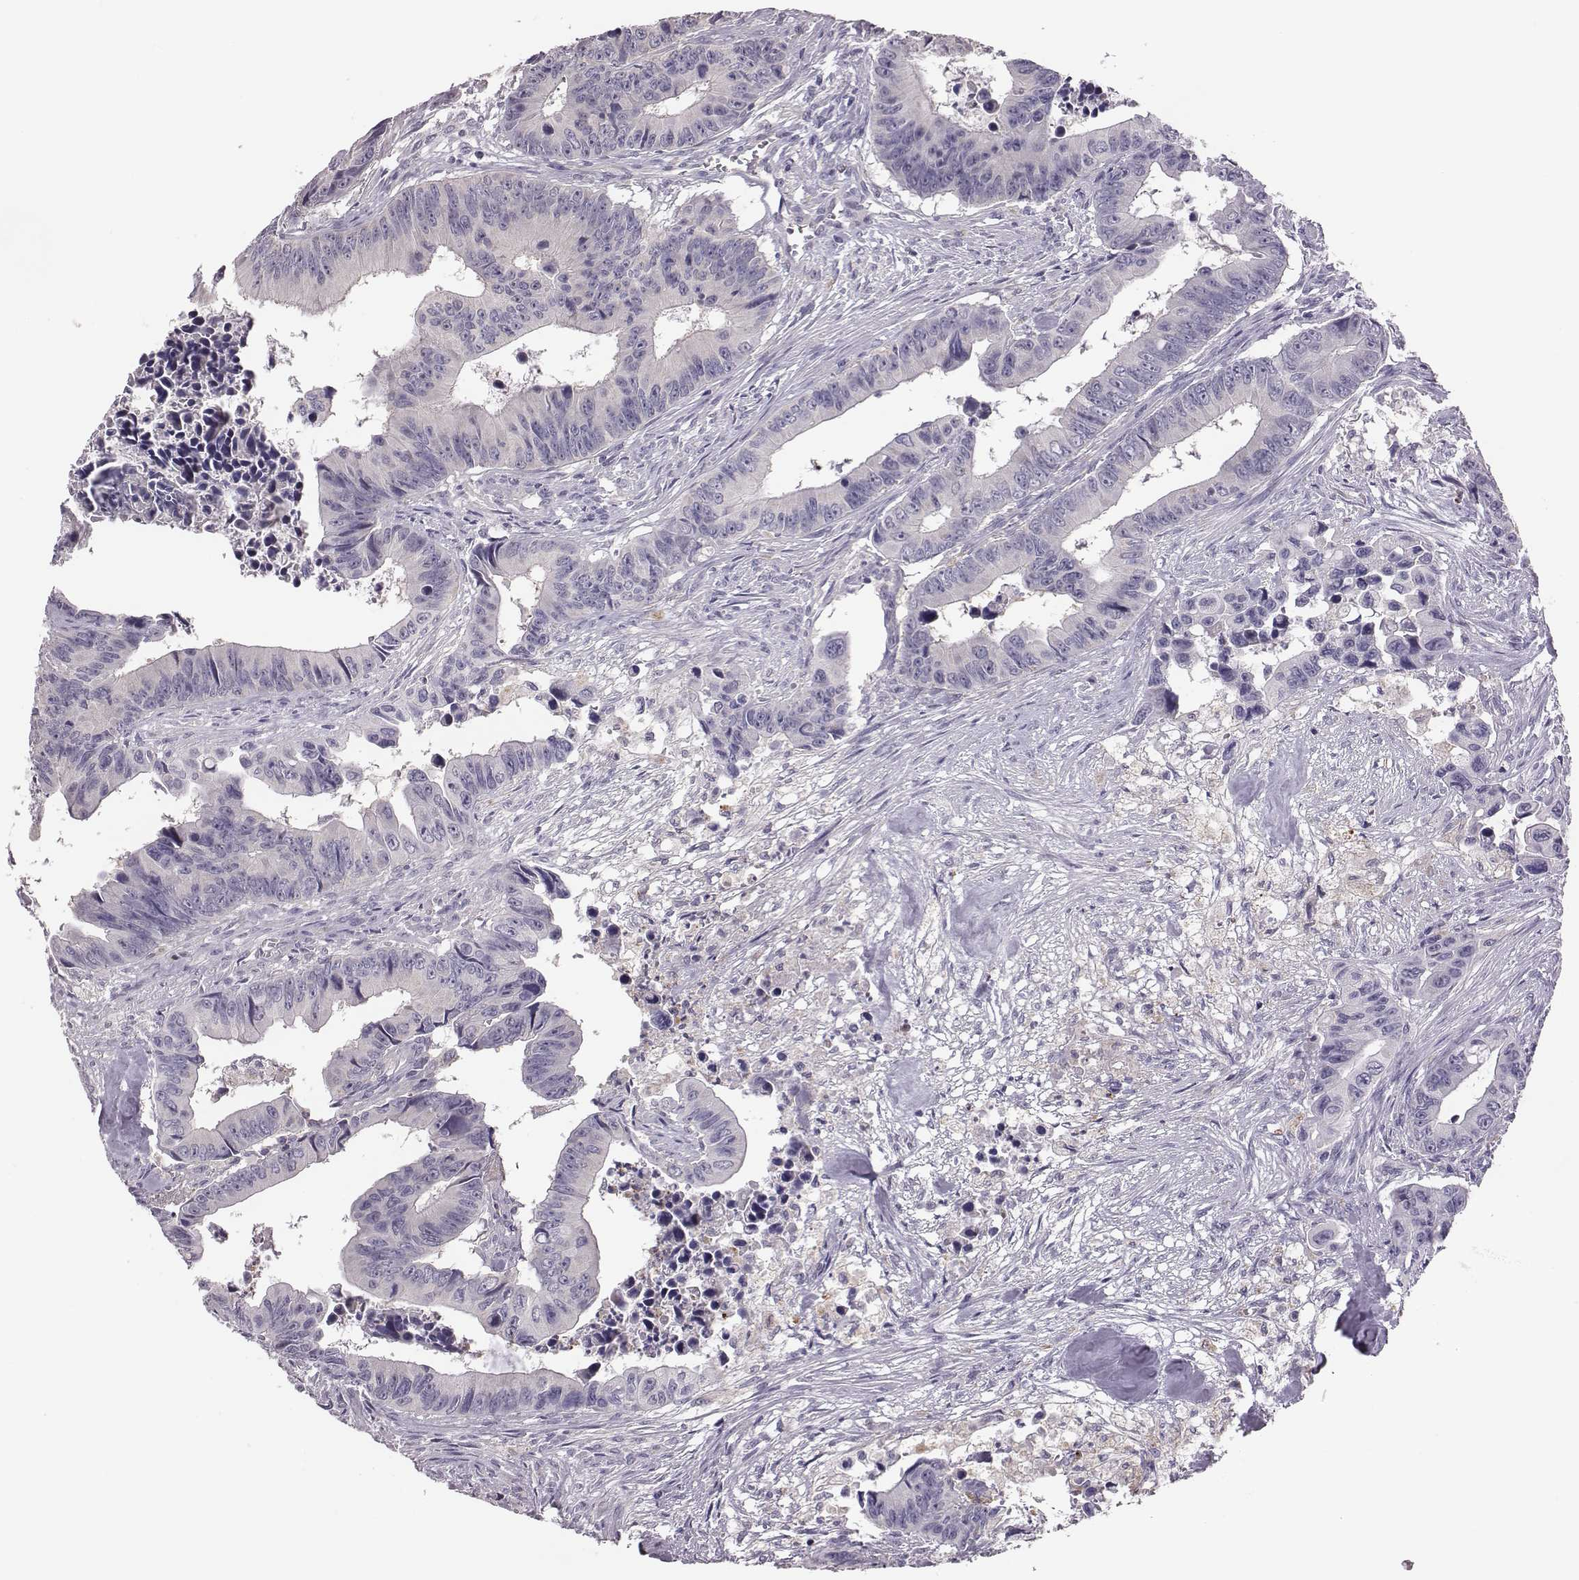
{"staining": {"intensity": "negative", "quantity": "none", "location": "none"}, "tissue": "colorectal cancer", "cell_type": "Tumor cells", "image_type": "cancer", "snomed": [{"axis": "morphology", "description": "Adenocarcinoma, NOS"}, {"axis": "topography", "description": "Colon"}], "caption": "There is no significant expression in tumor cells of colorectal cancer (adenocarcinoma).", "gene": "KMO", "patient": {"sex": "female", "age": 87}}